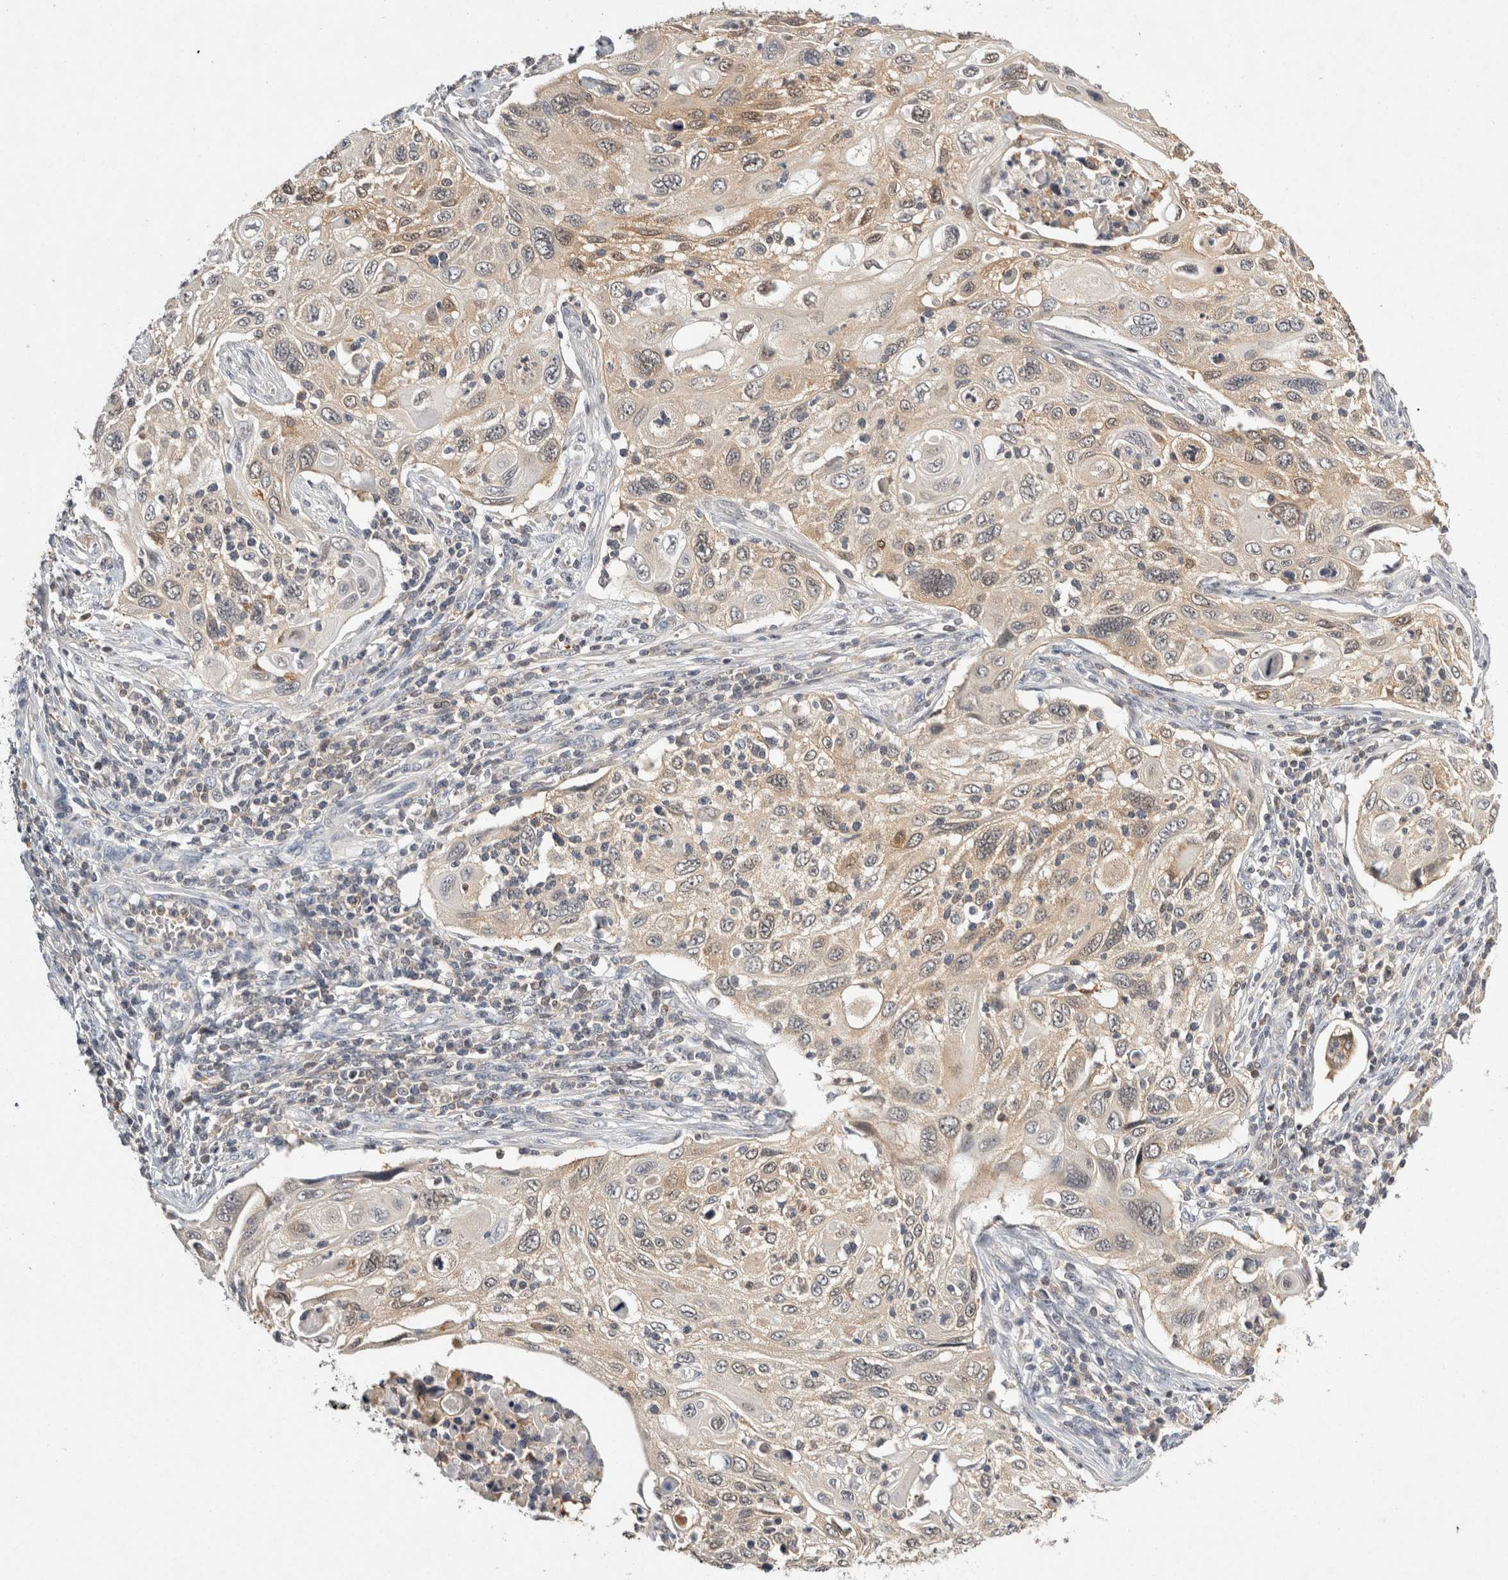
{"staining": {"intensity": "weak", "quantity": "25%-75%", "location": "cytoplasmic/membranous"}, "tissue": "cervical cancer", "cell_type": "Tumor cells", "image_type": "cancer", "snomed": [{"axis": "morphology", "description": "Squamous cell carcinoma, NOS"}, {"axis": "topography", "description": "Cervix"}], "caption": "Tumor cells reveal low levels of weak cytoplasmic/membranous staining in approximately 25%-75% of cells in human squamous cell carcinoma (cervical).", "gene": "ACAT2", "patient": {"sex": "female", "age": 70}}